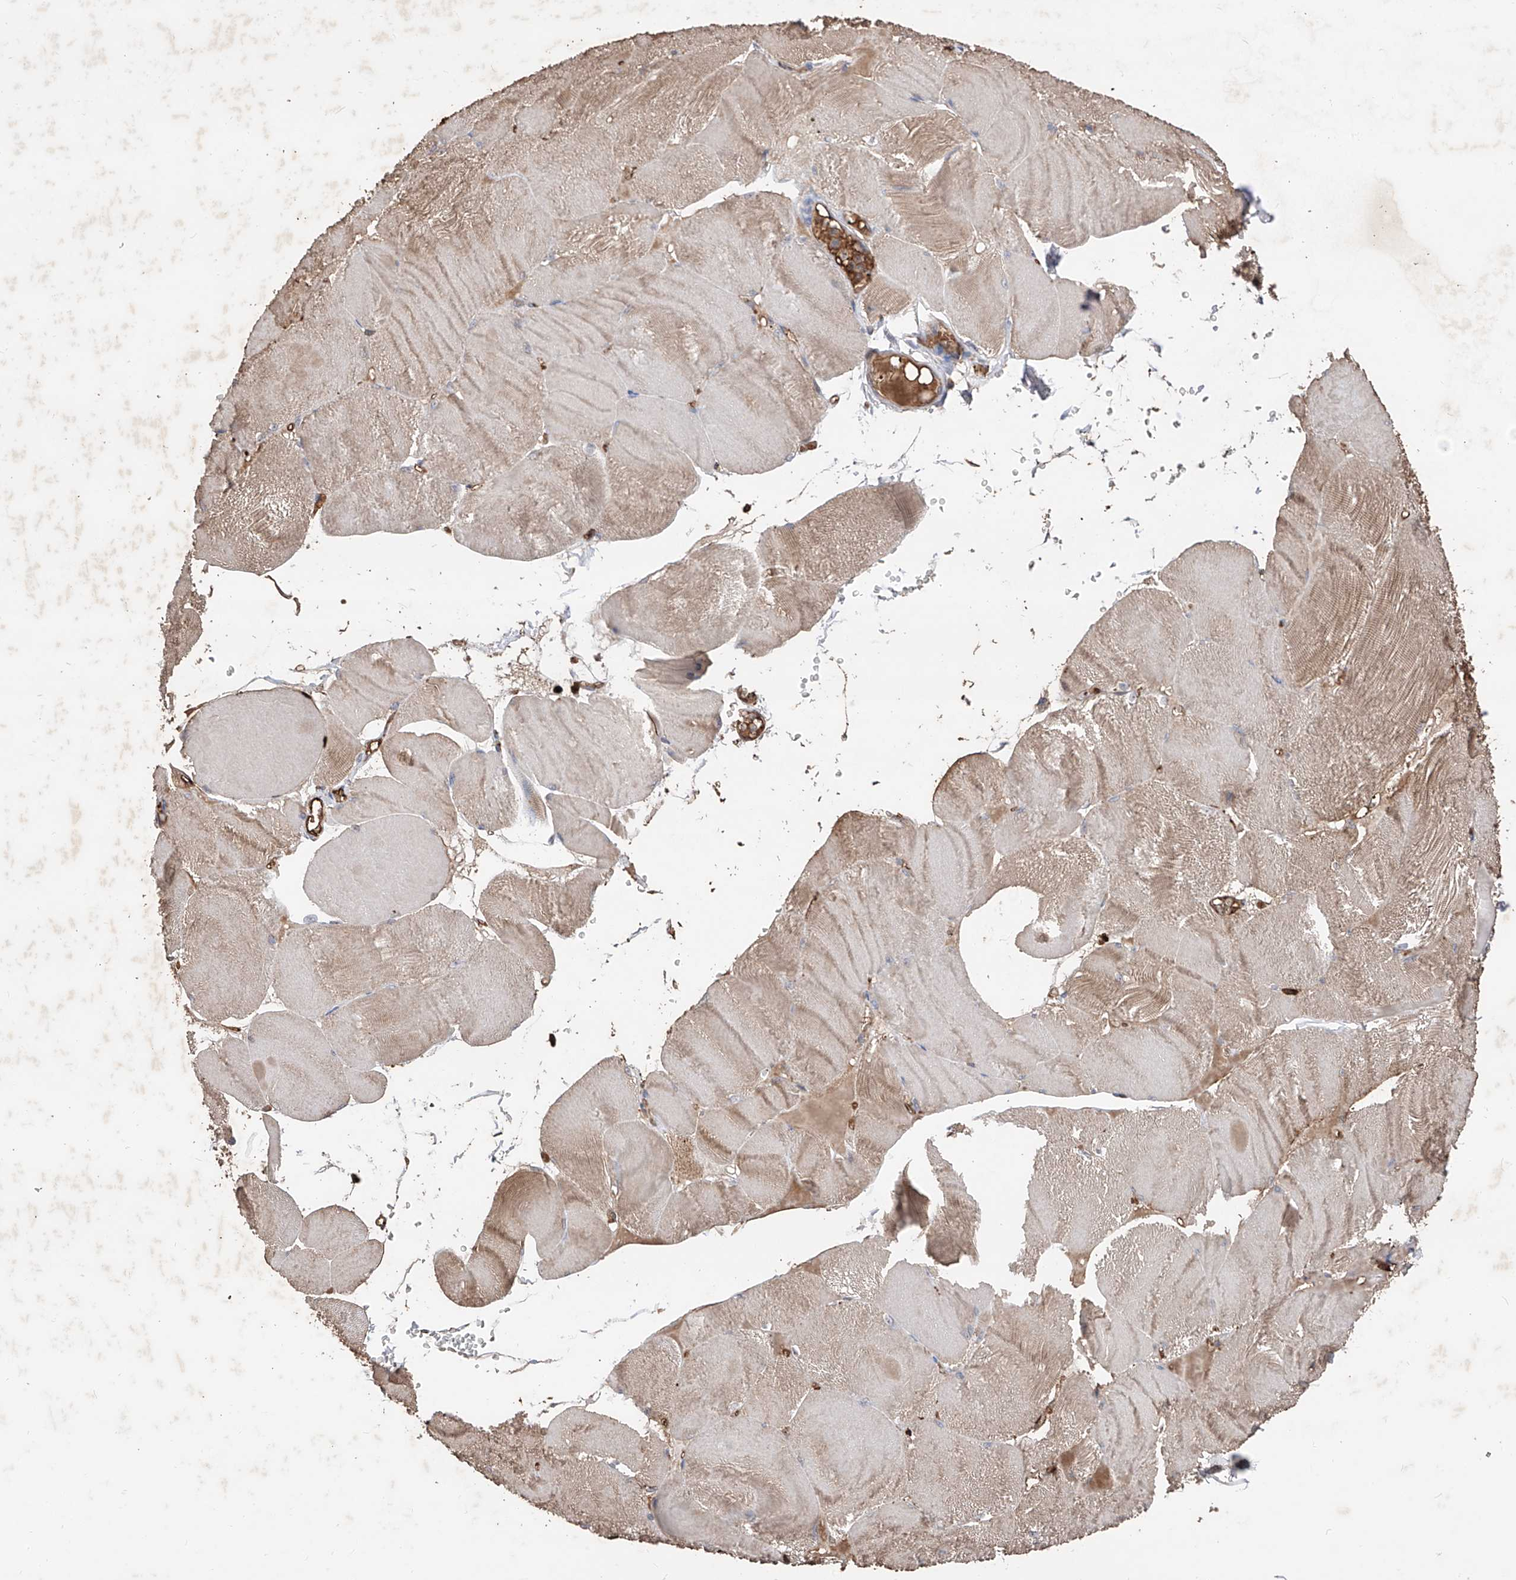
{"staining": {"intensity": "weak", "quantity": ">75%", "location": "cytoplasmic/membranous"}, "tissue": "skeletal muscle", "cell_type": "Myocytes", "image_type": "normal", "snomed": [{"axis": "morphology", "description": "Normal tissue, NOS"}, {"axis": "morphology", "description": "Basal cell carcinoma"}, {"axis": "topography", "description": "Skeletal muscle"}], "caption": "Immunohistochemistry (IHC) histopathology image of normal human skeletal muscle stained for a protein (brown), which shows low levels of weak cytoplasmic/membranous expression in about >75% of myocytes.", "gene": "EDN1", "patient": {"sex": "female", "age": 64}}